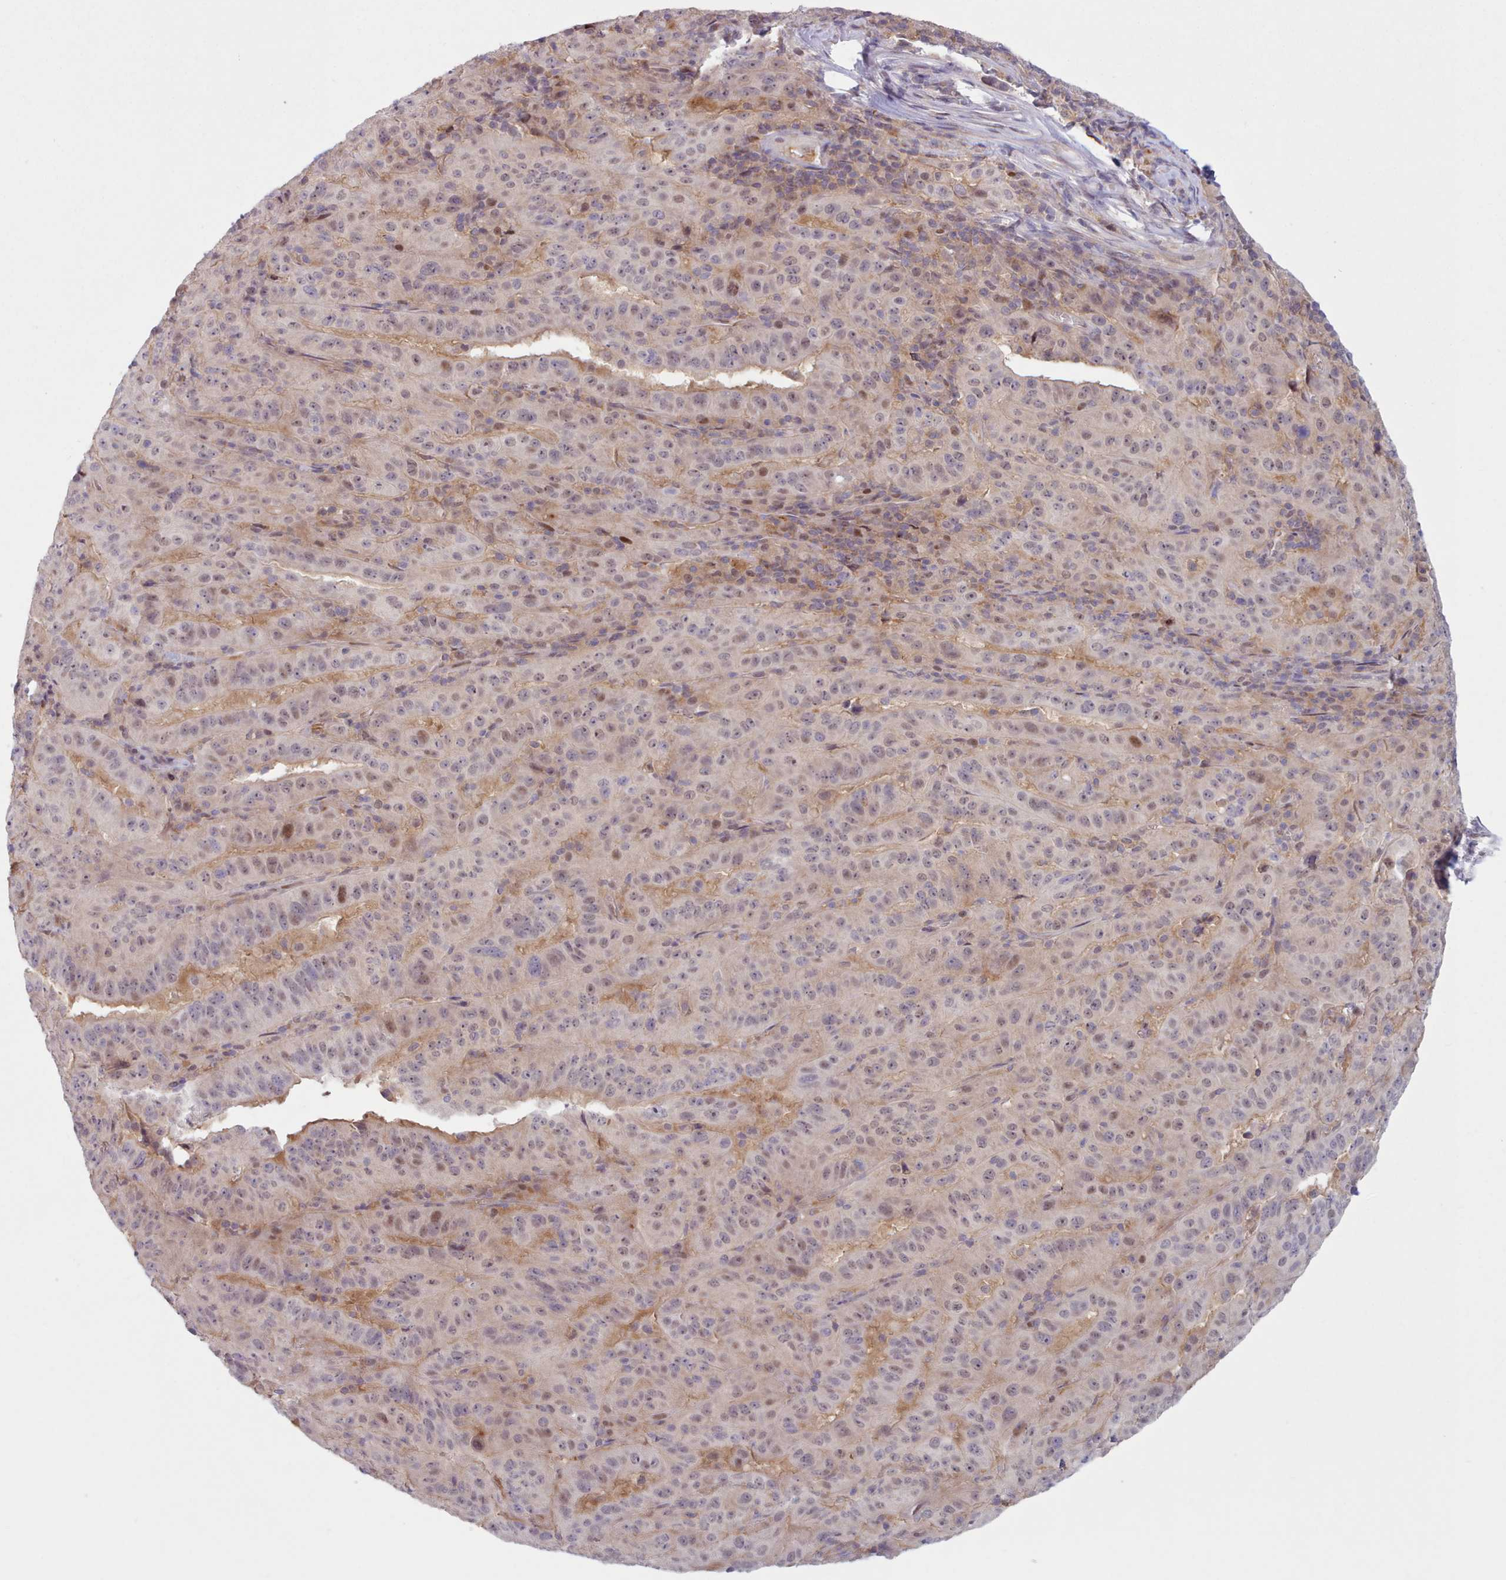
{"staining": {"intensity": "weak", "quantity": "<25%", "location": "cytoplasmic/membranous"}, "tissue": "pancreatic cancer", "cell_type": "Tumor cells", "image_type": "cancer", "snomed": [{"axis": "morphology", "description": "Adenocarcinoma, NOS"}, {"axis": "topography", "description": "Pancreas"}], "caption": "There is no significant staining in tumor cells of pancreatic adenocarcinoma. (DAB immunohistochemistry, high magnification).", "gene": "KBTBD7", "patient": {"sex": "male", "age": 63}}